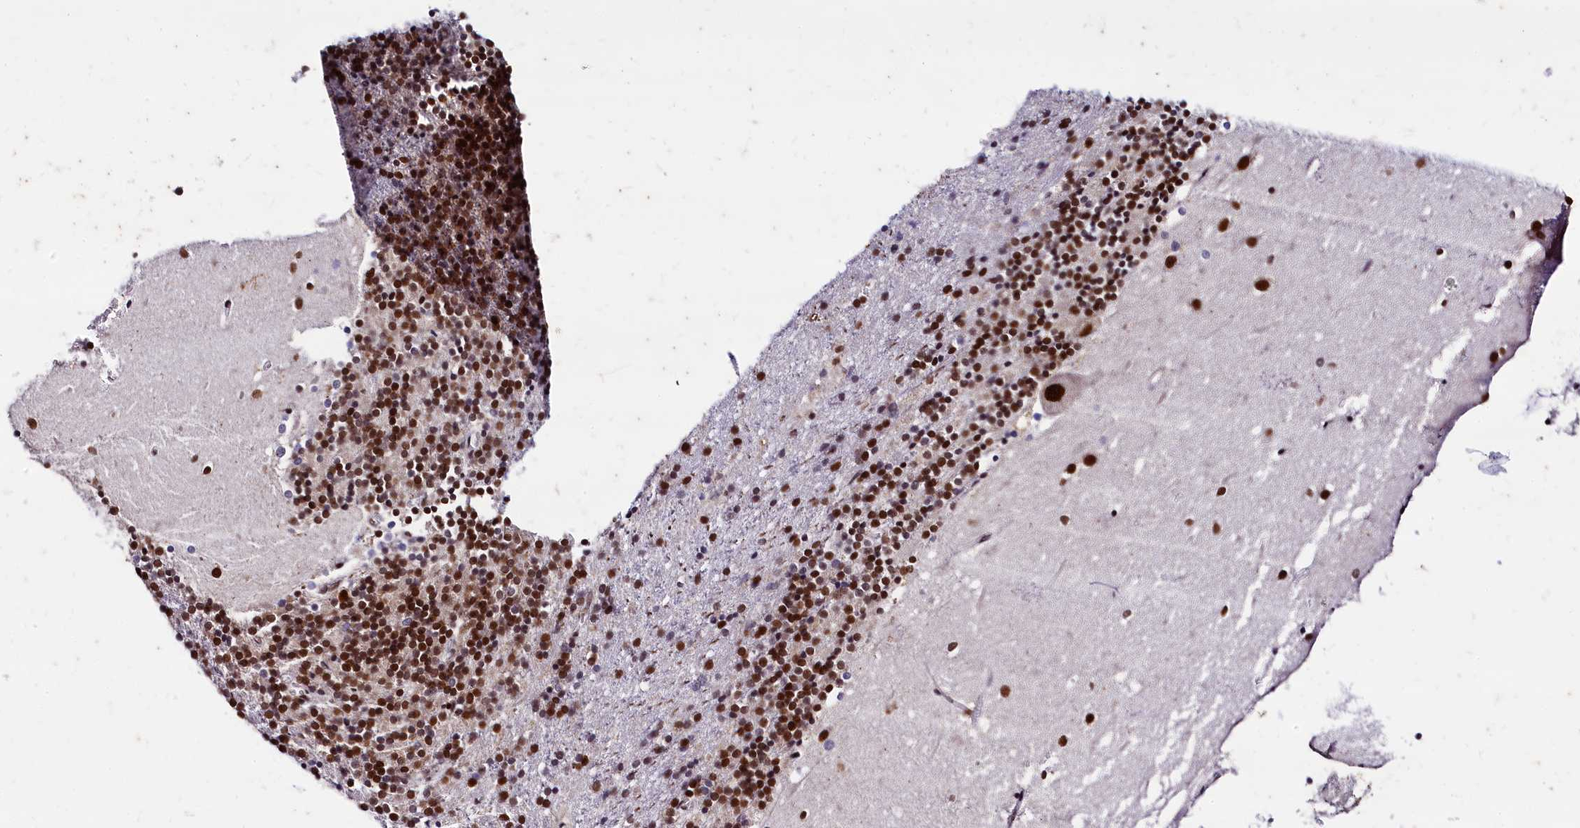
{"staining": {"intensity": "strong", "quantity": "25%-75%", "location": "nuclear"}, "tissue": "cerebellum", "cell_type": "Cells in granular layer", "image_type": "normal", "snomed": [{"axis": "morphology", "description": "Normal tissue, NOS"}, {"axis": "topography", "description": "Cerebellum"}], "caption": "Immunohistochemical staining of unremarkable human cerebellum shows high levels of strong nuclear positivity in about 25%-75% of cells in granular layer. The protein is shown in brown color, while the nuclei are stained blue.", "gene": "CPSF7", "patient": {"sex": "male", "age": 54}}